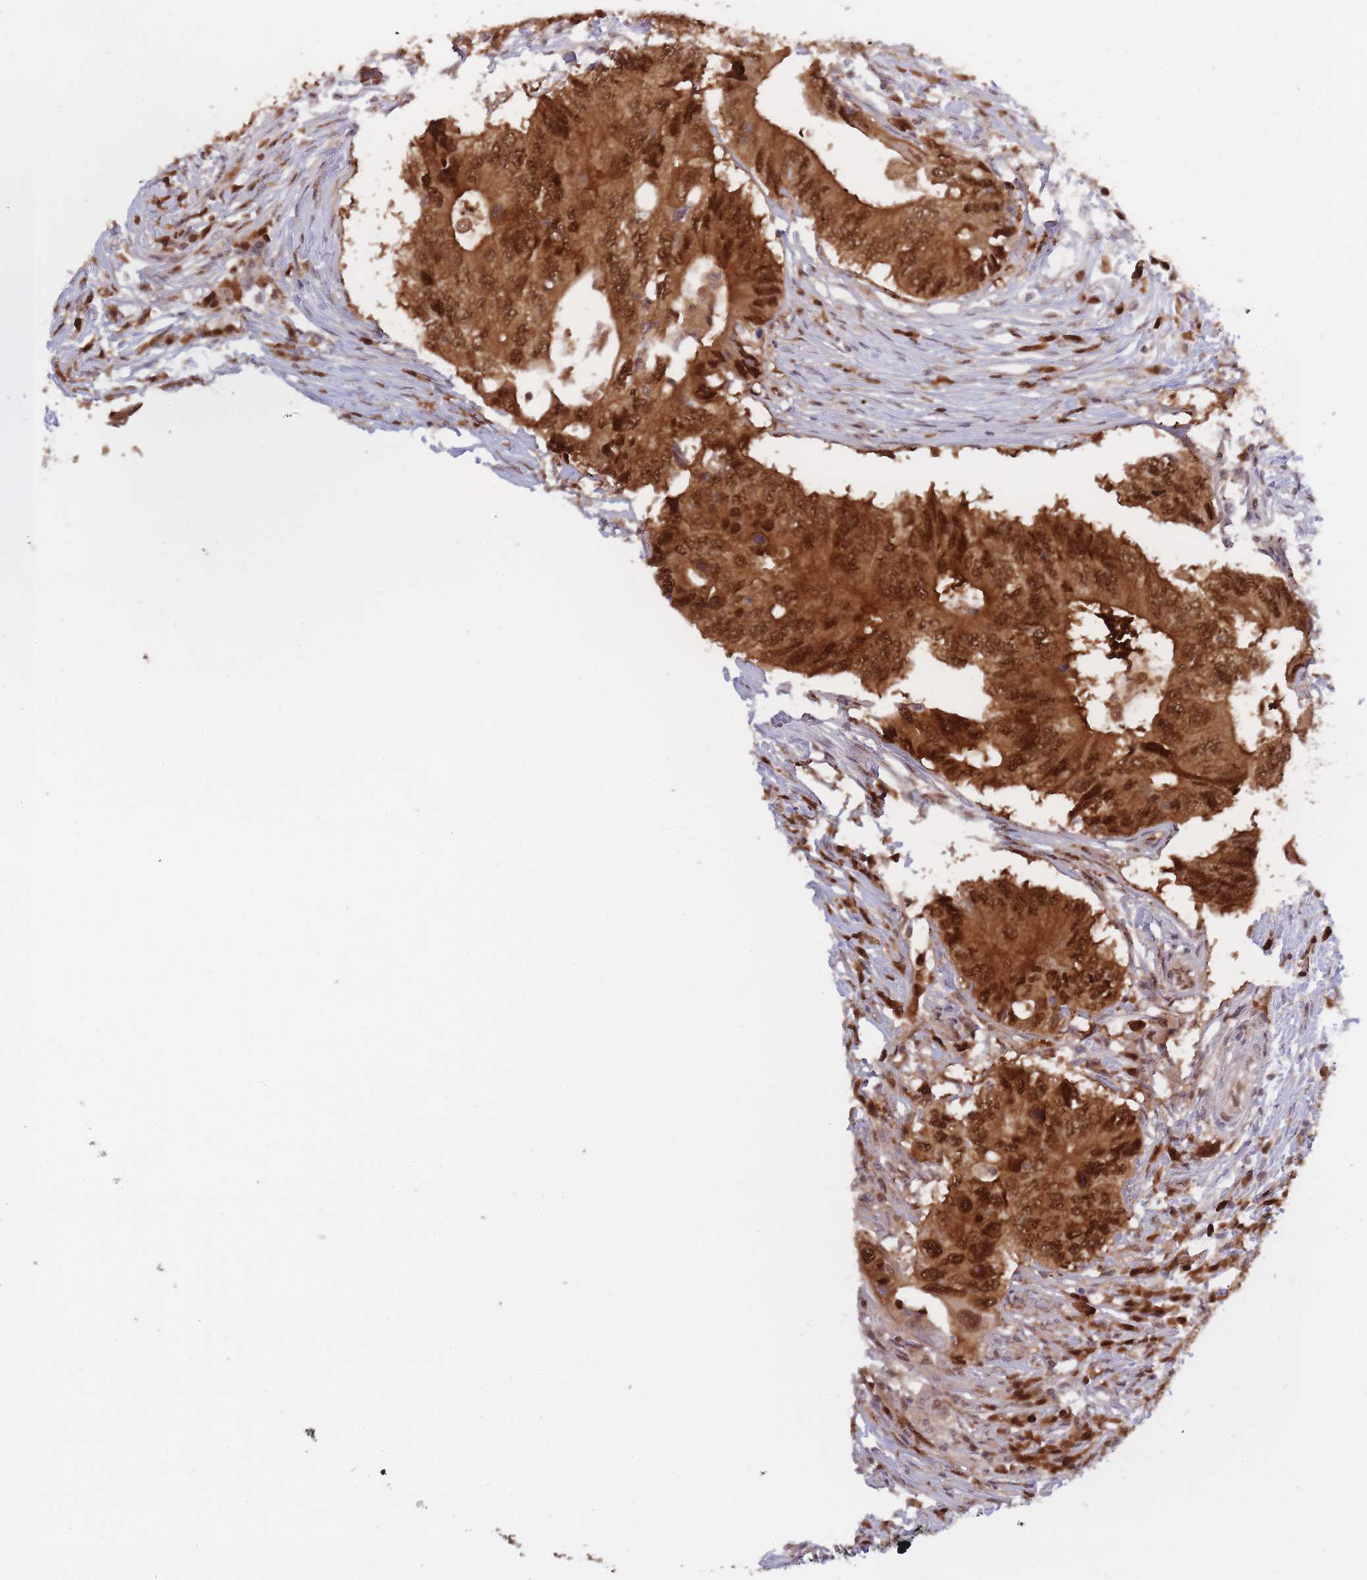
{"staining": {"intensity": "strong", "quantity": ">75%", "location": "cytoplasmic/membranous,nuclear"}, "tissue": "colorectal cancer", "cell_type": "Tumor cells", "image_type": "cancer", "snomed": [{"axis": "morphology", "description": "Adenocarcinoma, NOS"}, {"axis": "topography", "description": "Colon"}], "caption": "Immunohistochemical staining of human colorectal cancer reveals high levels of strong cytoplasmic/membranous and nuclear positivity in approximately >75% of tumor cells.", "gene": "NSFL1C", "patient": {"sex": "male", "age": 71}}